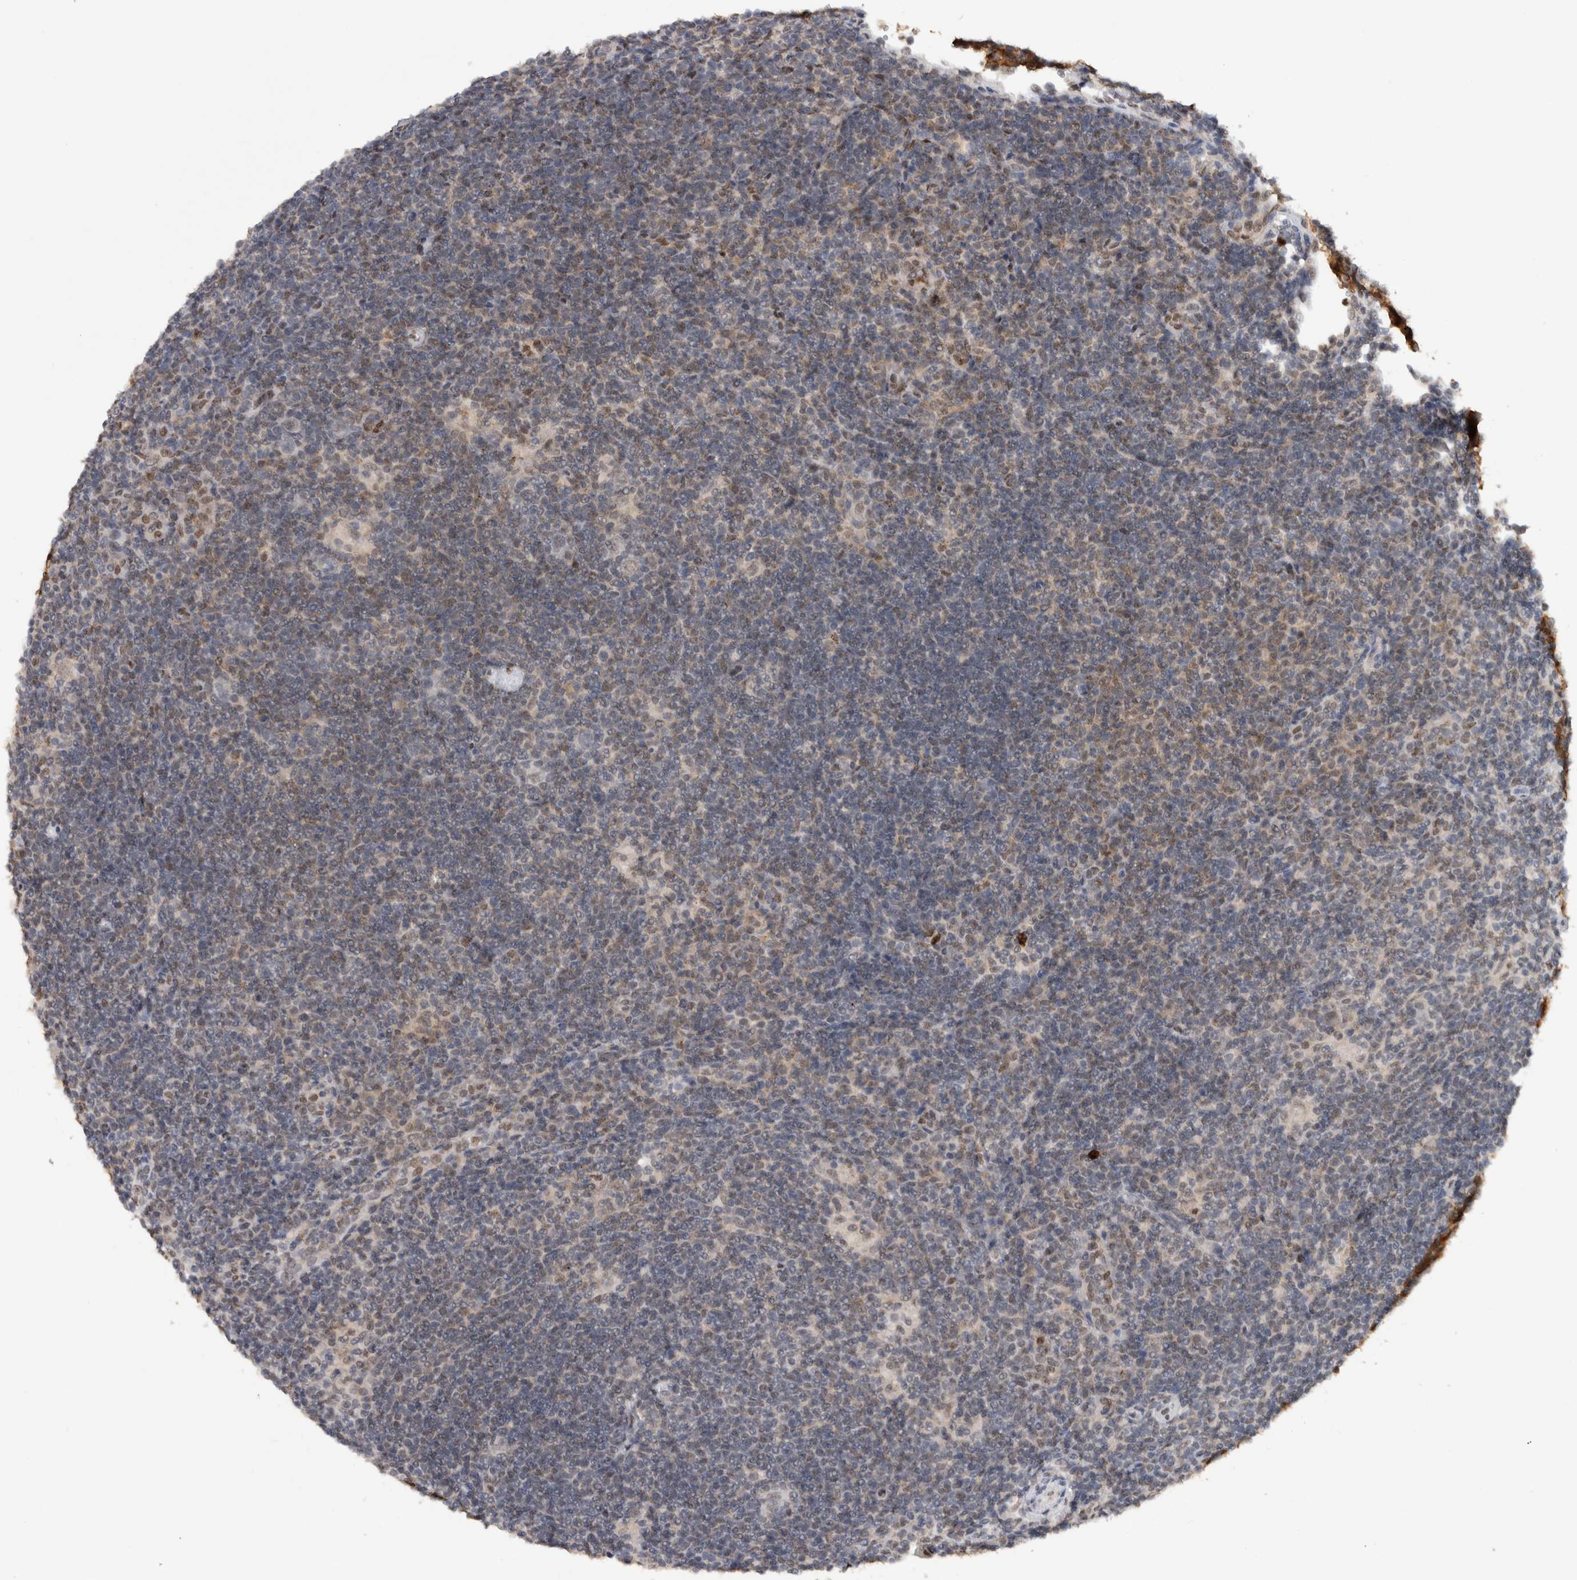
{"staining": {"intensity": "negative", "quantity": "none", "location": "none"}, "tissue": "lymphoma", "cell_type": "Tumor cells", "image_type": "cancer", "snomed": [{"axis": "morphology", "description": "Hodgkin's disease, NOS"}, {"axis": "topography", "description": "Lymph node"}], "caption": "DAB (3,3'-diaminobenzidine) immunohistochemical staining of human lymphoma reveals no significant staining in tumor cells.", "gene": "RPS6KA2", "patient": {"sex": "female", "age": 57}}